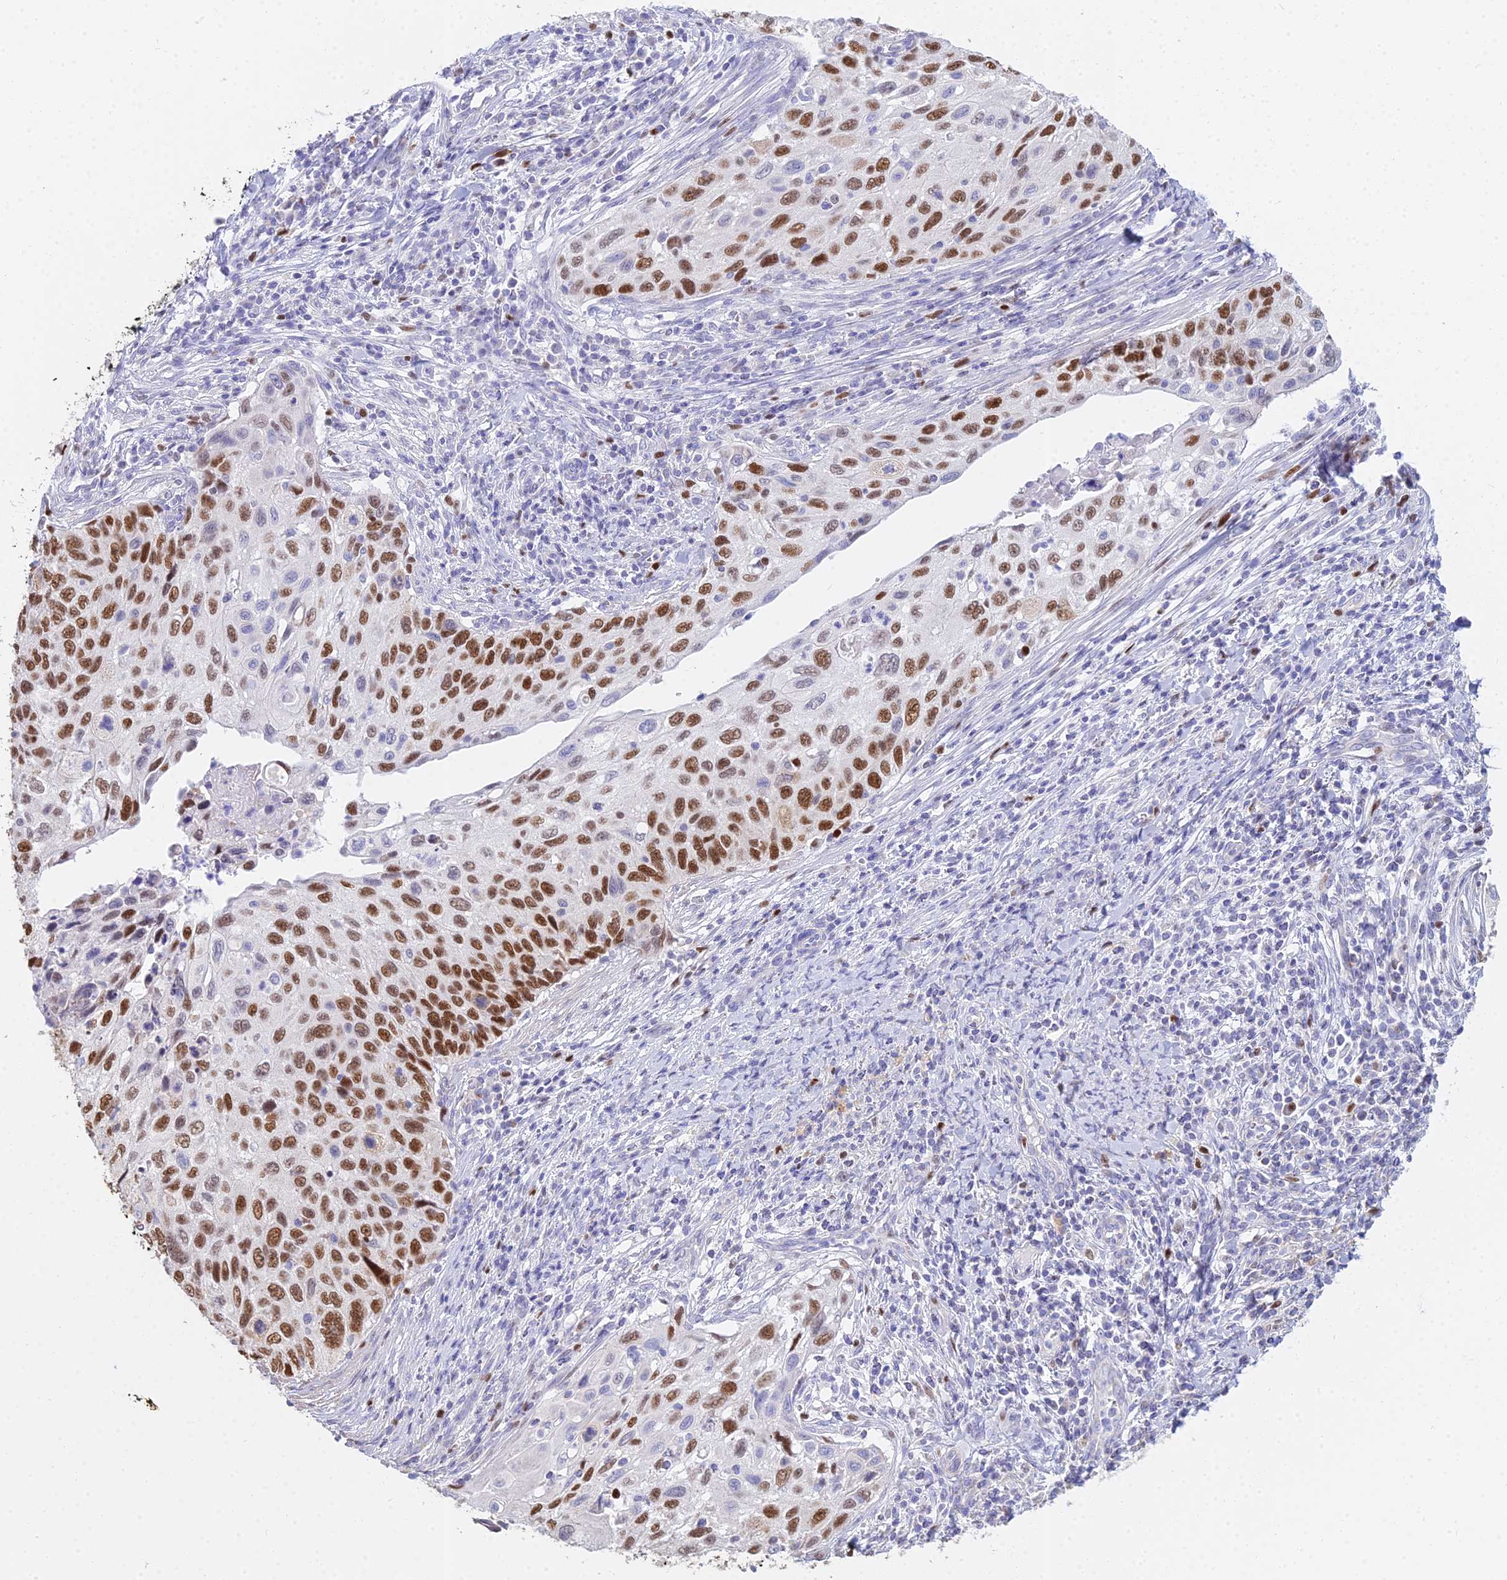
{"staining": {"intensity": "strong", "quantity": ">75%", "location": "nuclear"}, "tissue": "cervical cancer", "cell_type": "Tumor cells", "image_type": "cancer", "snomed": [{"axis": "morphology", "description": "Squamous cell carcinoma, NOS"}, {"axis": "topography", "description": "Cervix"}], "caption": "Immunohistochemical staining of human cervical cancer (squamous cell carcinoma) demonstrates high levels of strong nuclear protein expression in about >75% of tumor cells. The protein is stained brown, and the nuclei are stained in blue (DAB IHC with brightfield microscopy, high magnification).", "gene": "MCM2", "patient": {"sex": "female", "age": 70}}